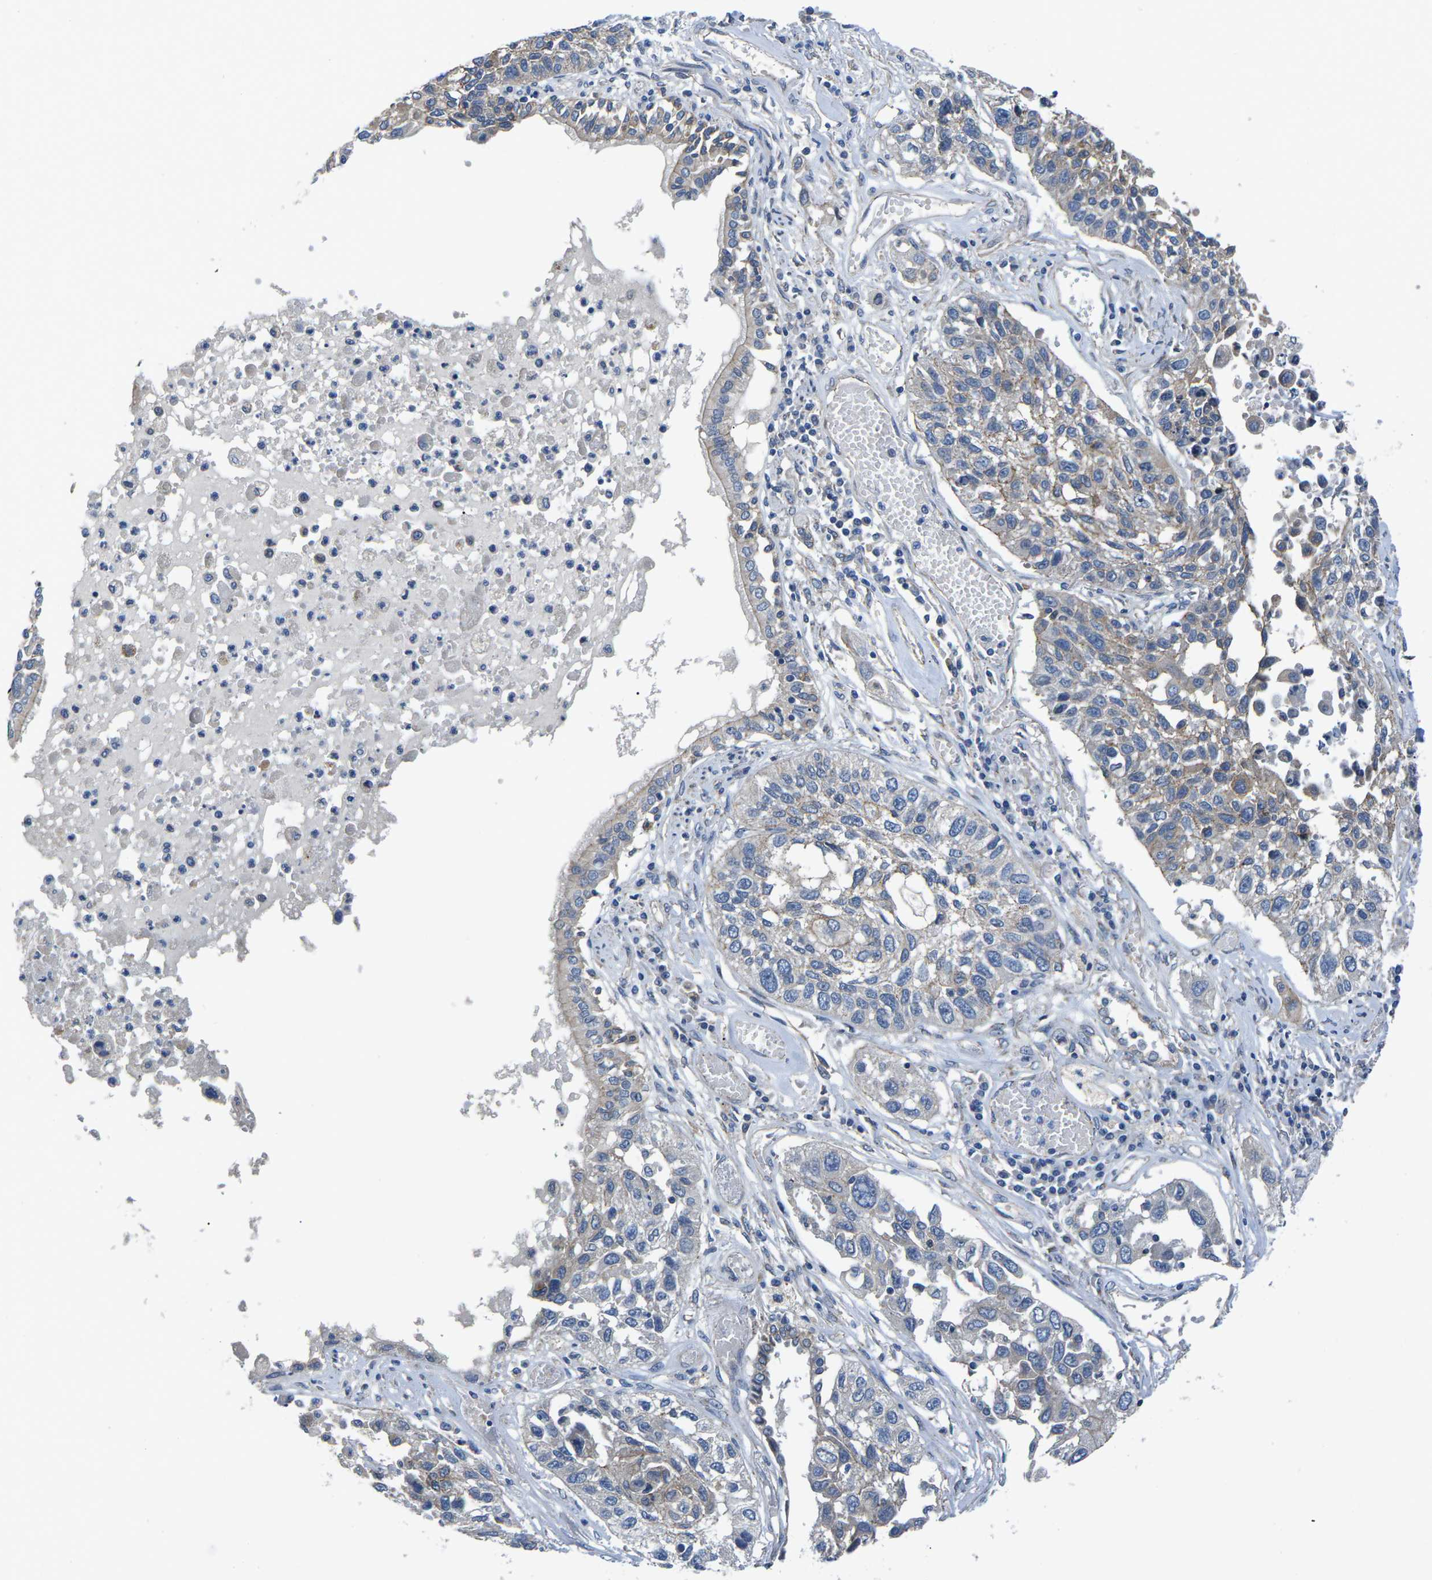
{"staining": {"intensity": "moderate", "quantity": "25%-75%", "location": "cytoplasmic/membranous"}, "tissue": "lung cancer", "cell_type": "Tumor cells", "image_type": "cancer", "snomed": [{"axis": "morphology", "description": "Squamous cell carcinoma, NOS"}, {"axis": "topography", "description": "Lung"}], "caption": "An immunohistochemistry photomicrograph of neoplastic tissue is shown. Protein staining in brown highlights moderate cytoplasmic/membranous positivity in squamous cell carcinoma (lung) within tumor cells.", "gene": "CTNND1", "patient": {"sex": "male", "age": 71}}